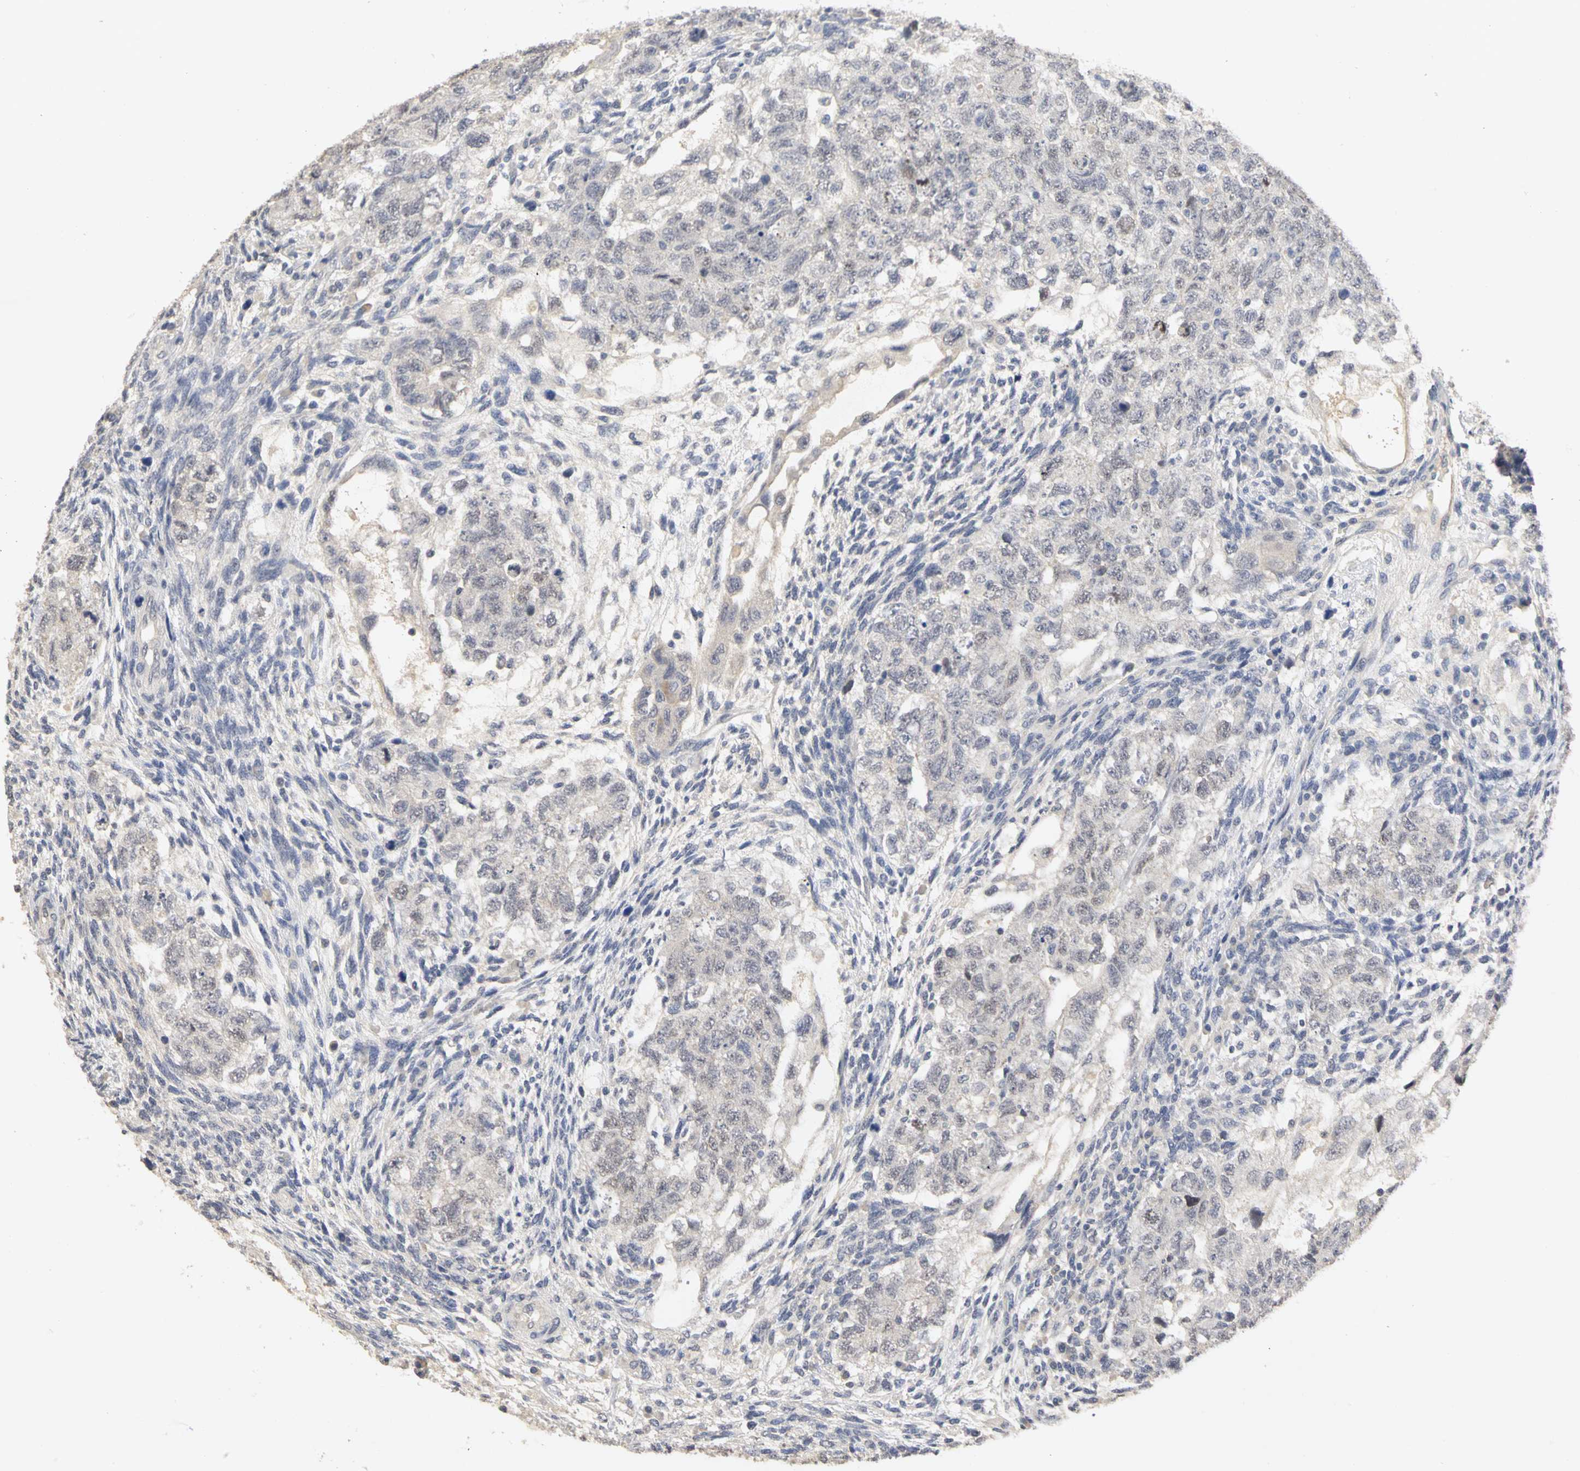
{"staining": {"intensity": "negative", "quantity": "none", "location": "none"}, "tissue": "testis cancer", "cell_type": "Tumor cells", "image_type": "cancer", "snomed": [{"axis": "morphology", "description": "Normal tissue, NOS"}, {"axis": "morphology", "description": "Carcinoma, Embryonal, NOS"}, {"axis": "topography", "description": "Testis"}], "caption": "The IHC photomicrograph has no significant expression in tumor cells of embryonal carcinoma (testis) tissue.", "gene": "PGR", "patient": {"sex": "male", "age": 36}}